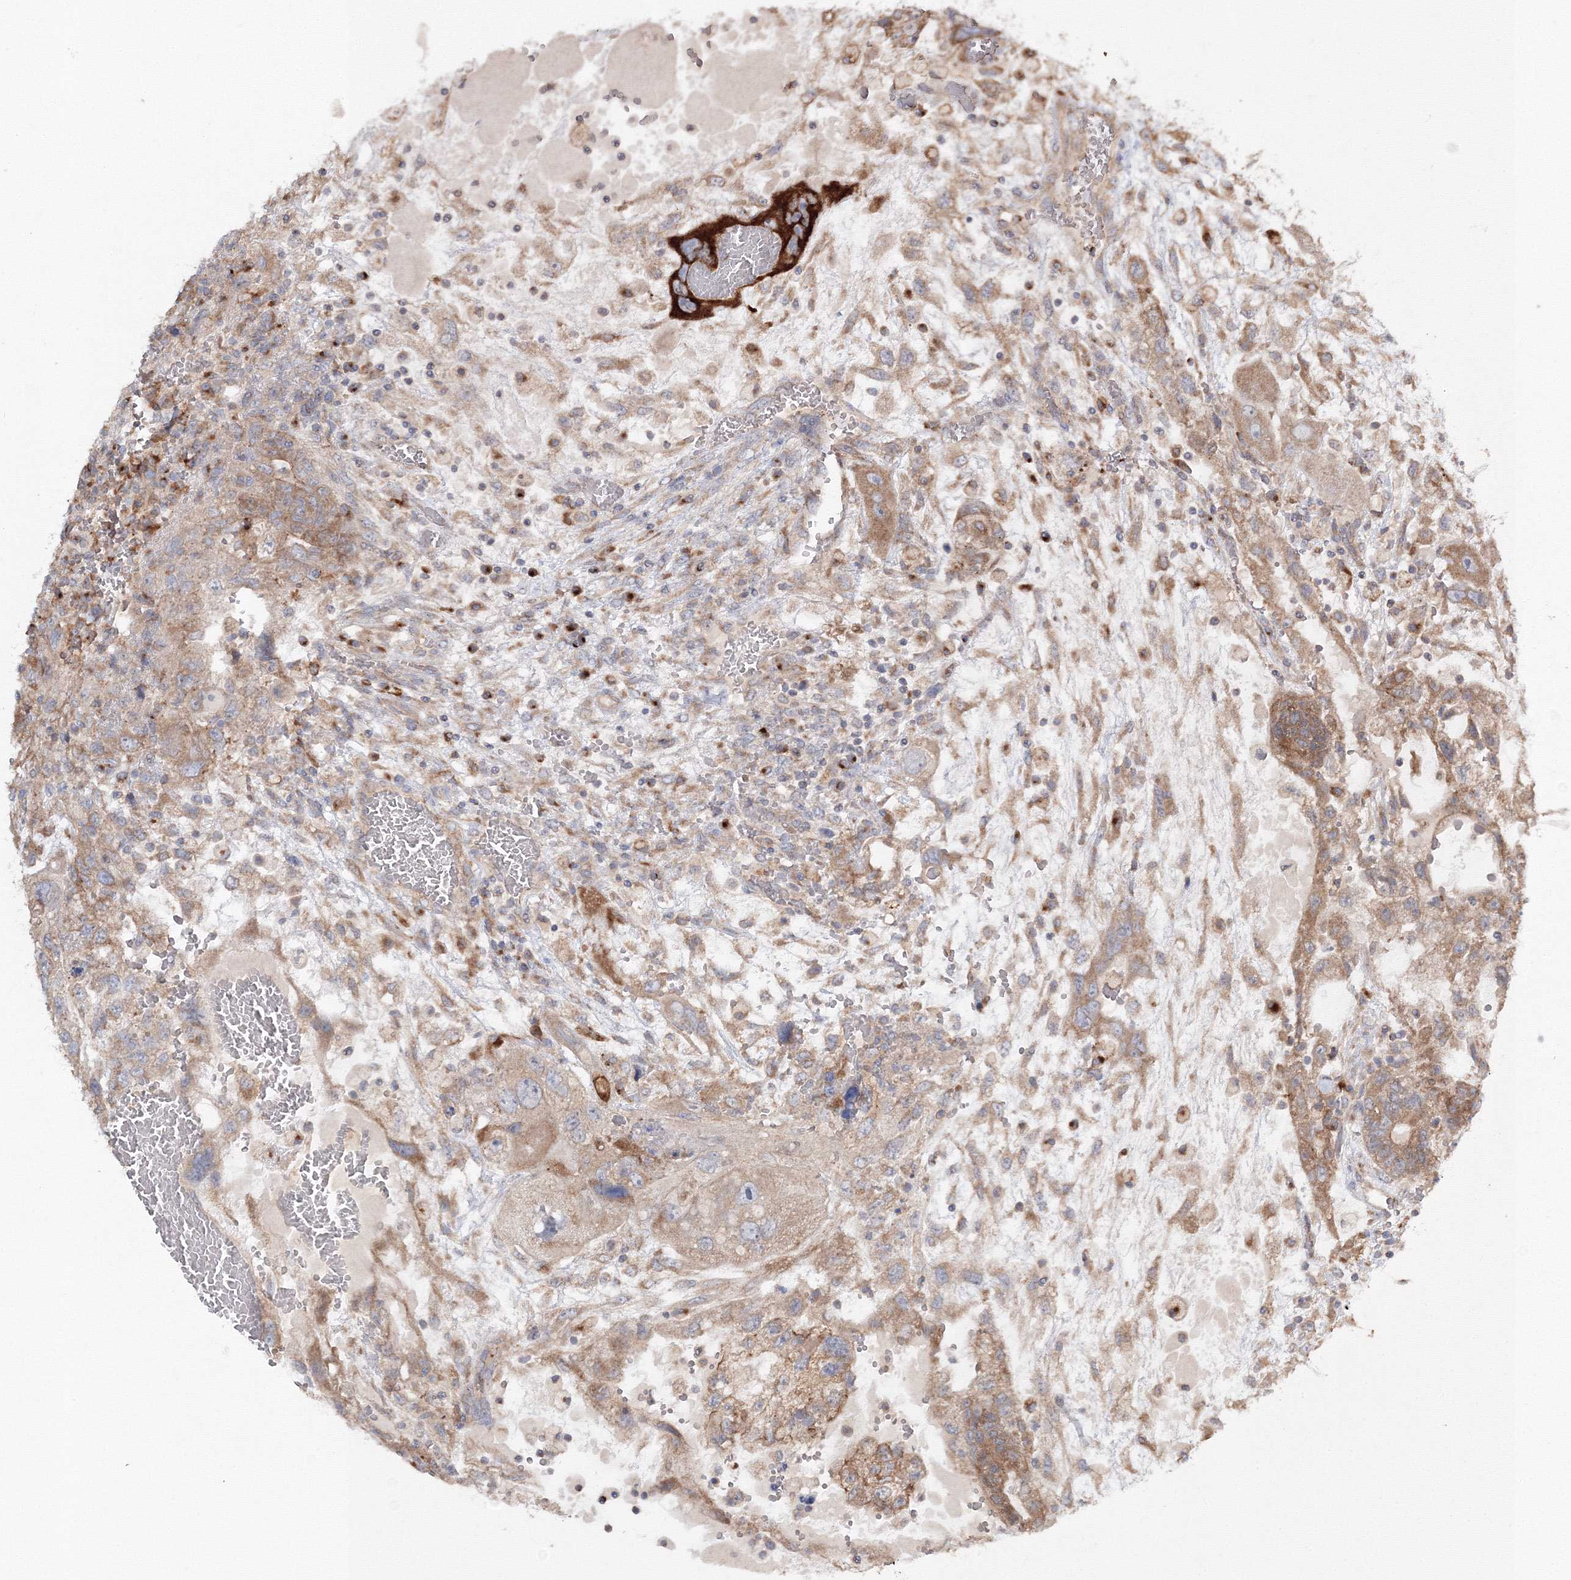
{"staining": {"intensity": "moderate", "quantity": ">75%", "location": "cytoplasmic/membranous"}, "tissue": "testis cancer", "cell_type": "Tumor cells", "image_type": "cancer", "snomed": [{"axis": "morphology", "description": "Carcinoma, Embryonal, NOS"}, {"axis": "topography", "description": "Testis"}], "caption": "Immunohistochemical staining of testis cancer demonstrates moderate cytoplasmic/membranous protein staining in about >75% of tumor cells.", "gene": "DDO", "patient": {"sex": "male", "age": 36}}